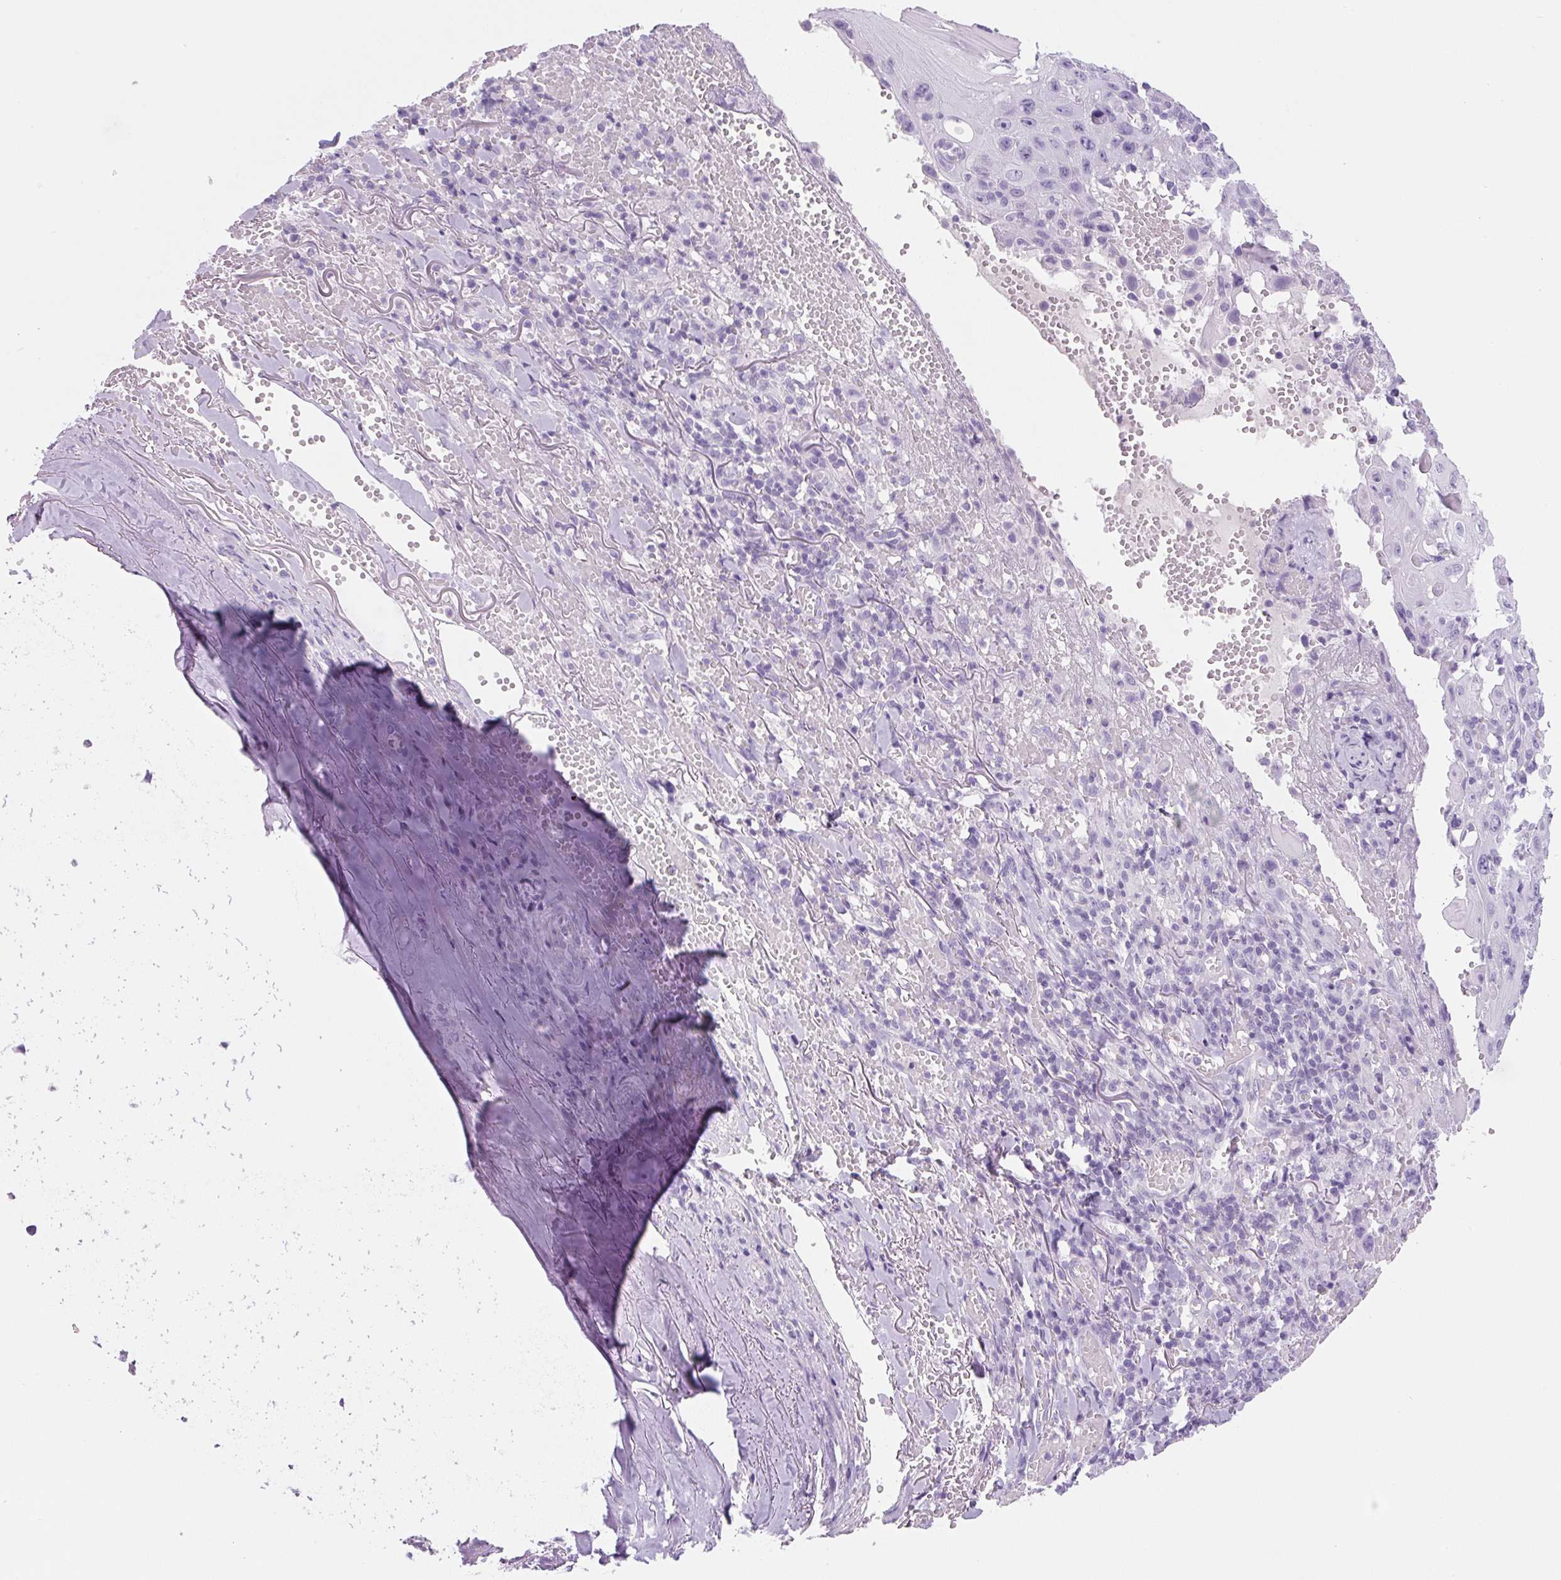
{"staining": {"intensity": "negative", "quantity": "none", "location": "none"}, "tissue": "skin cancer", "cell_type": "Tumor cells", "image_type": "cancer", "snomed": [{"axis": "morphology", "description": "Normal tissue, NOS"}, {"axis": "morphology", "description": "Squamous cell carcinoma, NOS"}, {"axis": "topography", "description": "Skin"}, {"axis": "topography", "description": "Cartilage tissue"}], "caption": "Immunohistochemical staining of skin cancer (squamous cell carcinoma) displays no significant expression in tumor cells.", "gene": "PRRT1", "patient": {"sex": "female", "age": 79}}